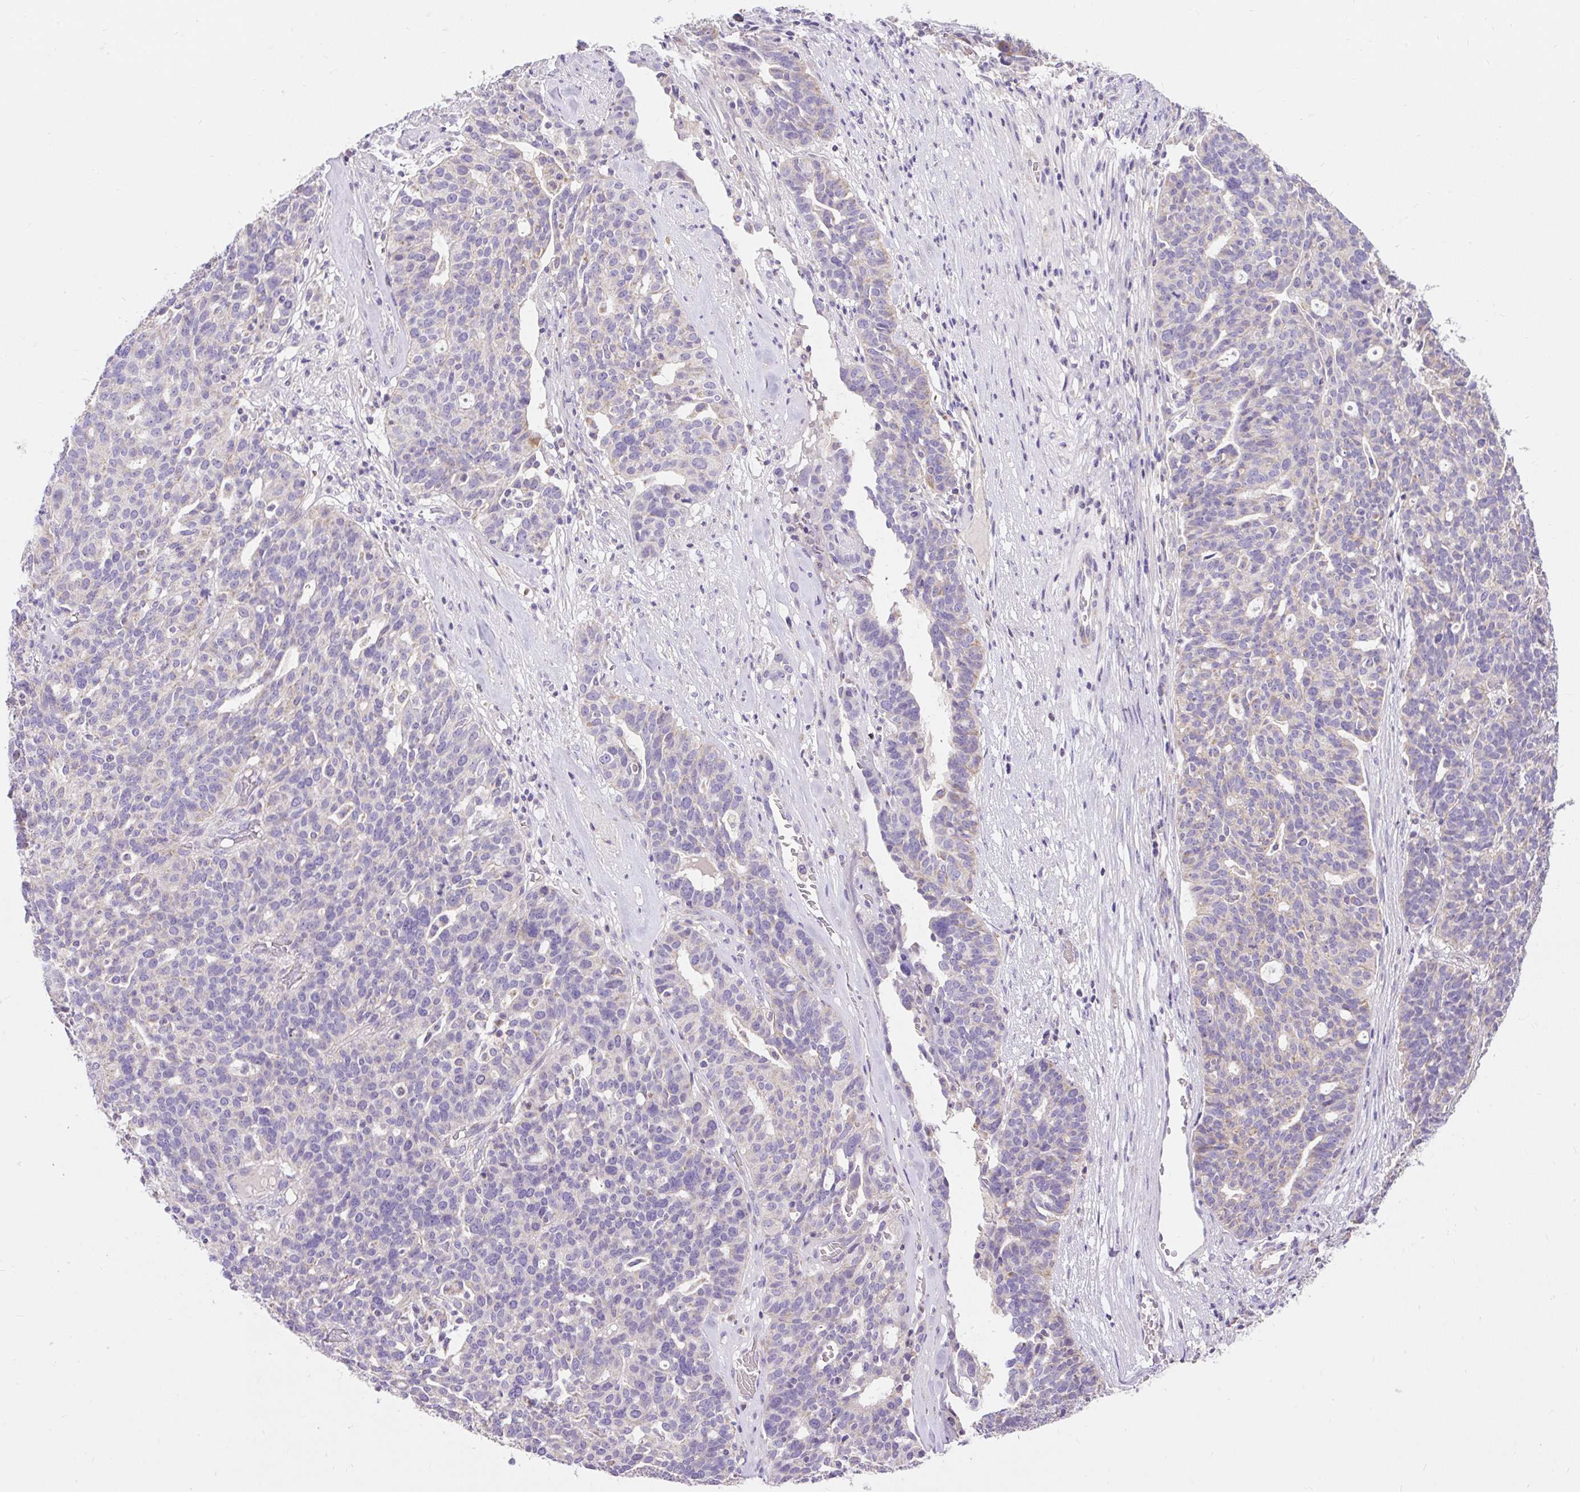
{"staining": {"intensity": "negative", "quantity": "none", "location": "none"}, "tissue": "ovarian cancer", "cell_type": "Tumor cells", "image_type": "cancer", "snomed": [{"axis": "morphology", "description": "Cystadenocarcinoma, serous, NOS"}, {"axis": "topography", "description": "Ovary"}], "caption": "High power microscopy micrograph of an IHC photomicrograph of serous cystadenocarcinoma (ovarian), revealing no significant positivity in tumor cells.", "gene": "PMAIP1", "patient": {"sex": "female", "age": 59}}